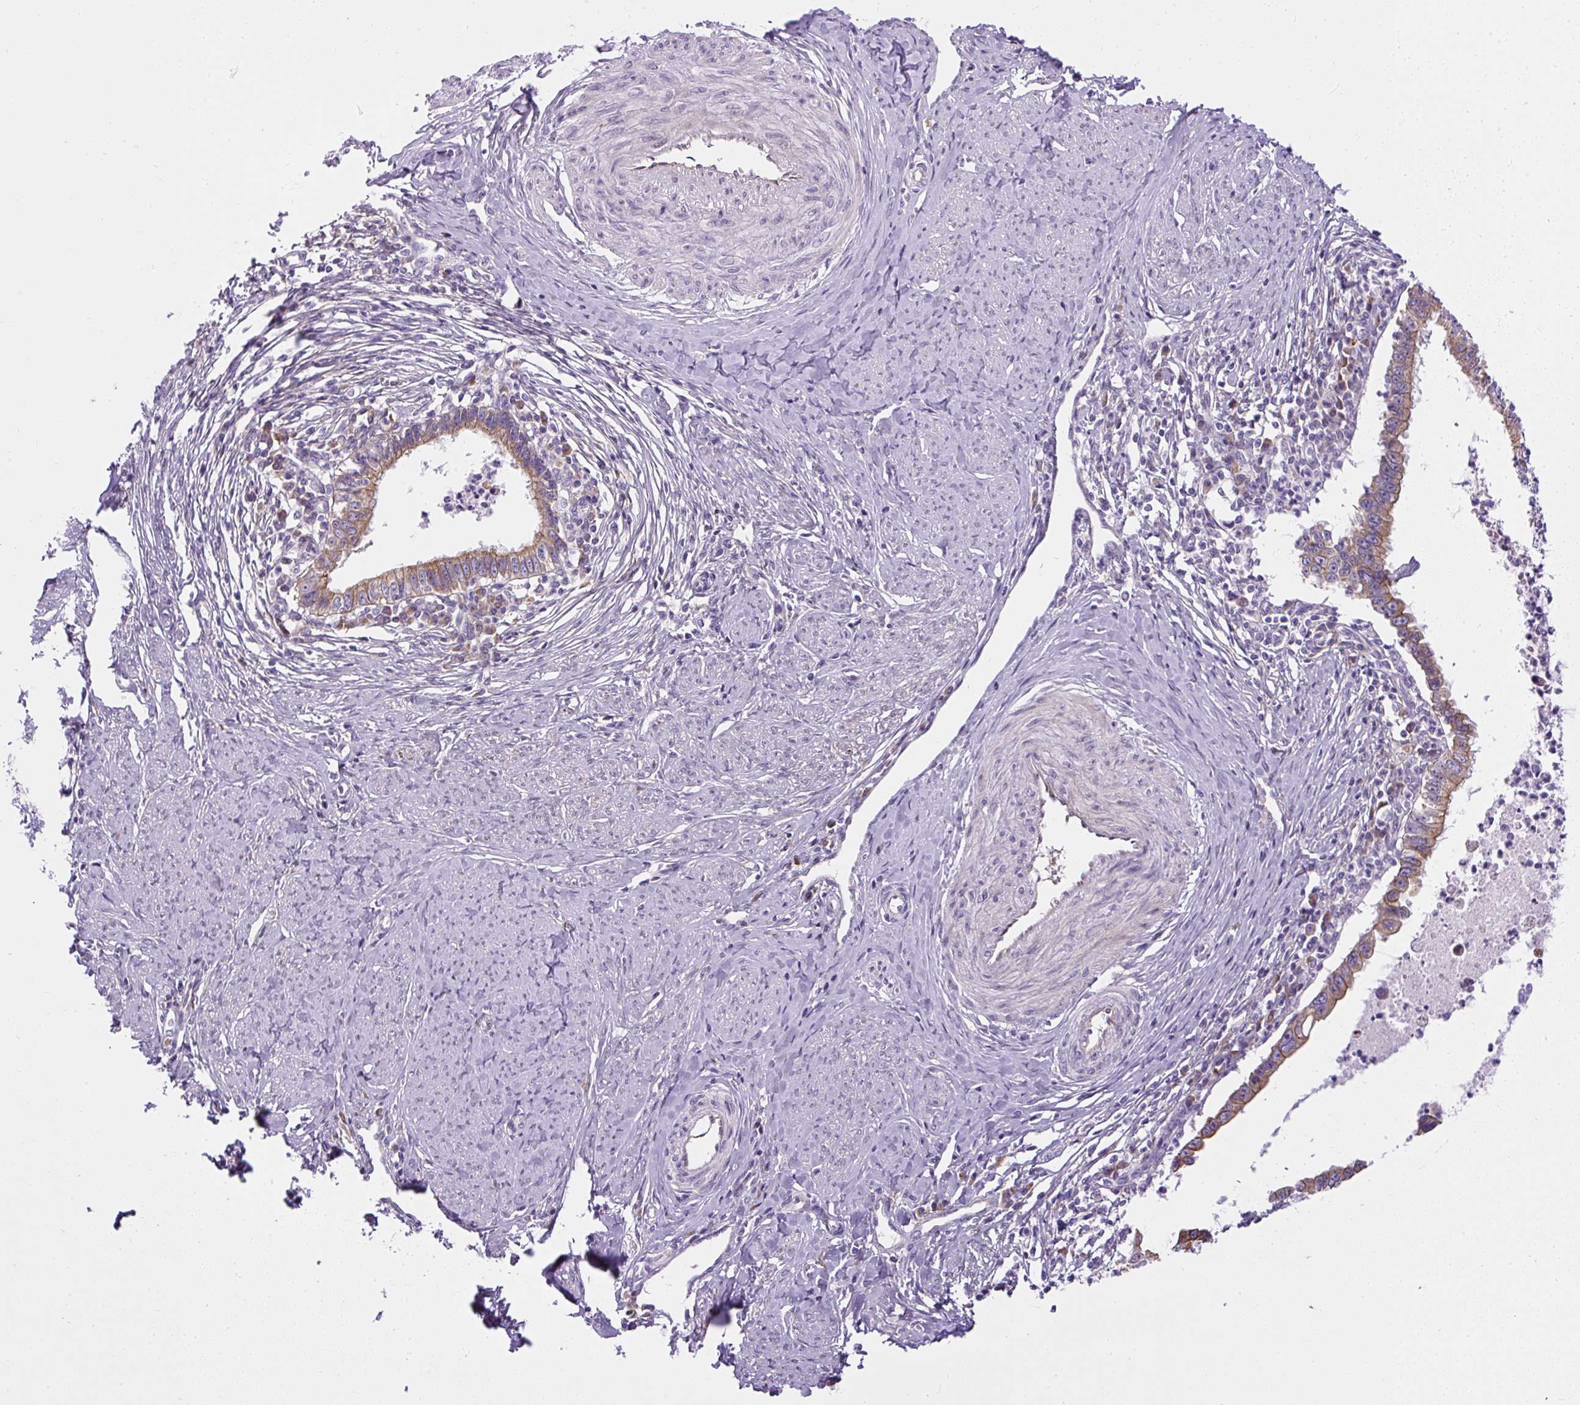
{"staining": {"intensity": "weak", "quantity": ">75%", "location": "cytoplasmic/membranous"}, "tissue": "cervical cancer", "cell_type": "Tumor cells", "image_type": "cancer", "snomed": [{"axis": "morphology", "description": "Adenocarcinoma, NOS"}, {"axis": "topography", "description": "Cervix"}], "caption": "Protein expression analysis of cervical cancer (adenocarcinoma) shows weak cytoplasmic/membranous positivity in approximately >75% of tumor cells.", "gene": "FAM149A", "patient": {"sex": "female", "age": 36}}